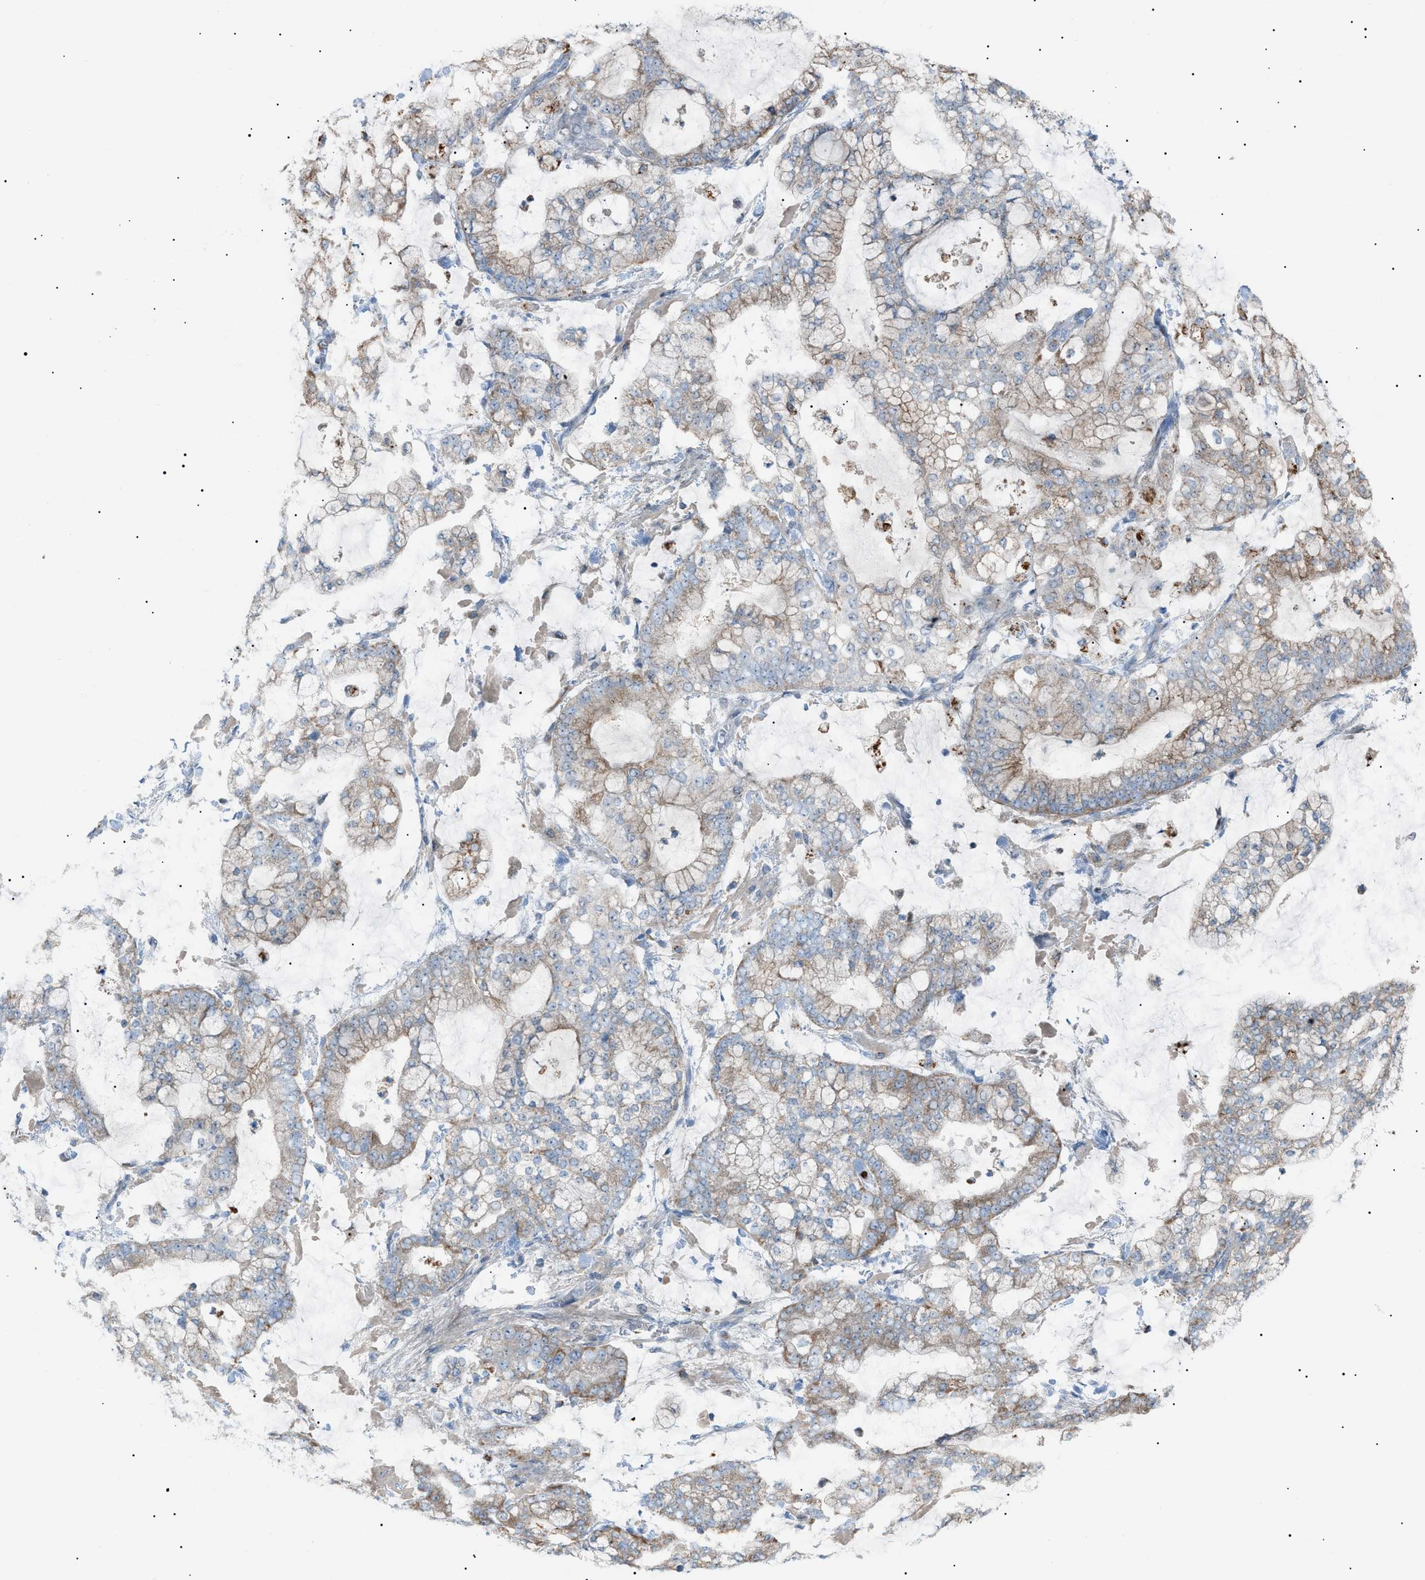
{"staining": {"intensity": "weak", "quantity": ">75%", "location": "cytoplasmic/membranous"}, "tissue": "stomach cancer", "cell_type": "Tumor cells", "image_type": "cancer", "snomed": [{"axis": "morphology", "description": "Normal tissue, NOS"}, {"axis": "morphology", "description": "Adenocarcinoma, NOS"}, {"axis": "topography", "description": "Stomach, upper"}, {"axis": "topography", "description": "Stomach"}], "caption": "A micrograph of stomach cancer stained for a protein demonstrates weak cytoplasmic/membranous brown staining in tumor cells. (IHC, brightfield microscopy, high magnification).", "gene": "ZNF516", "patient": {"sex": "male", "age": 76}}